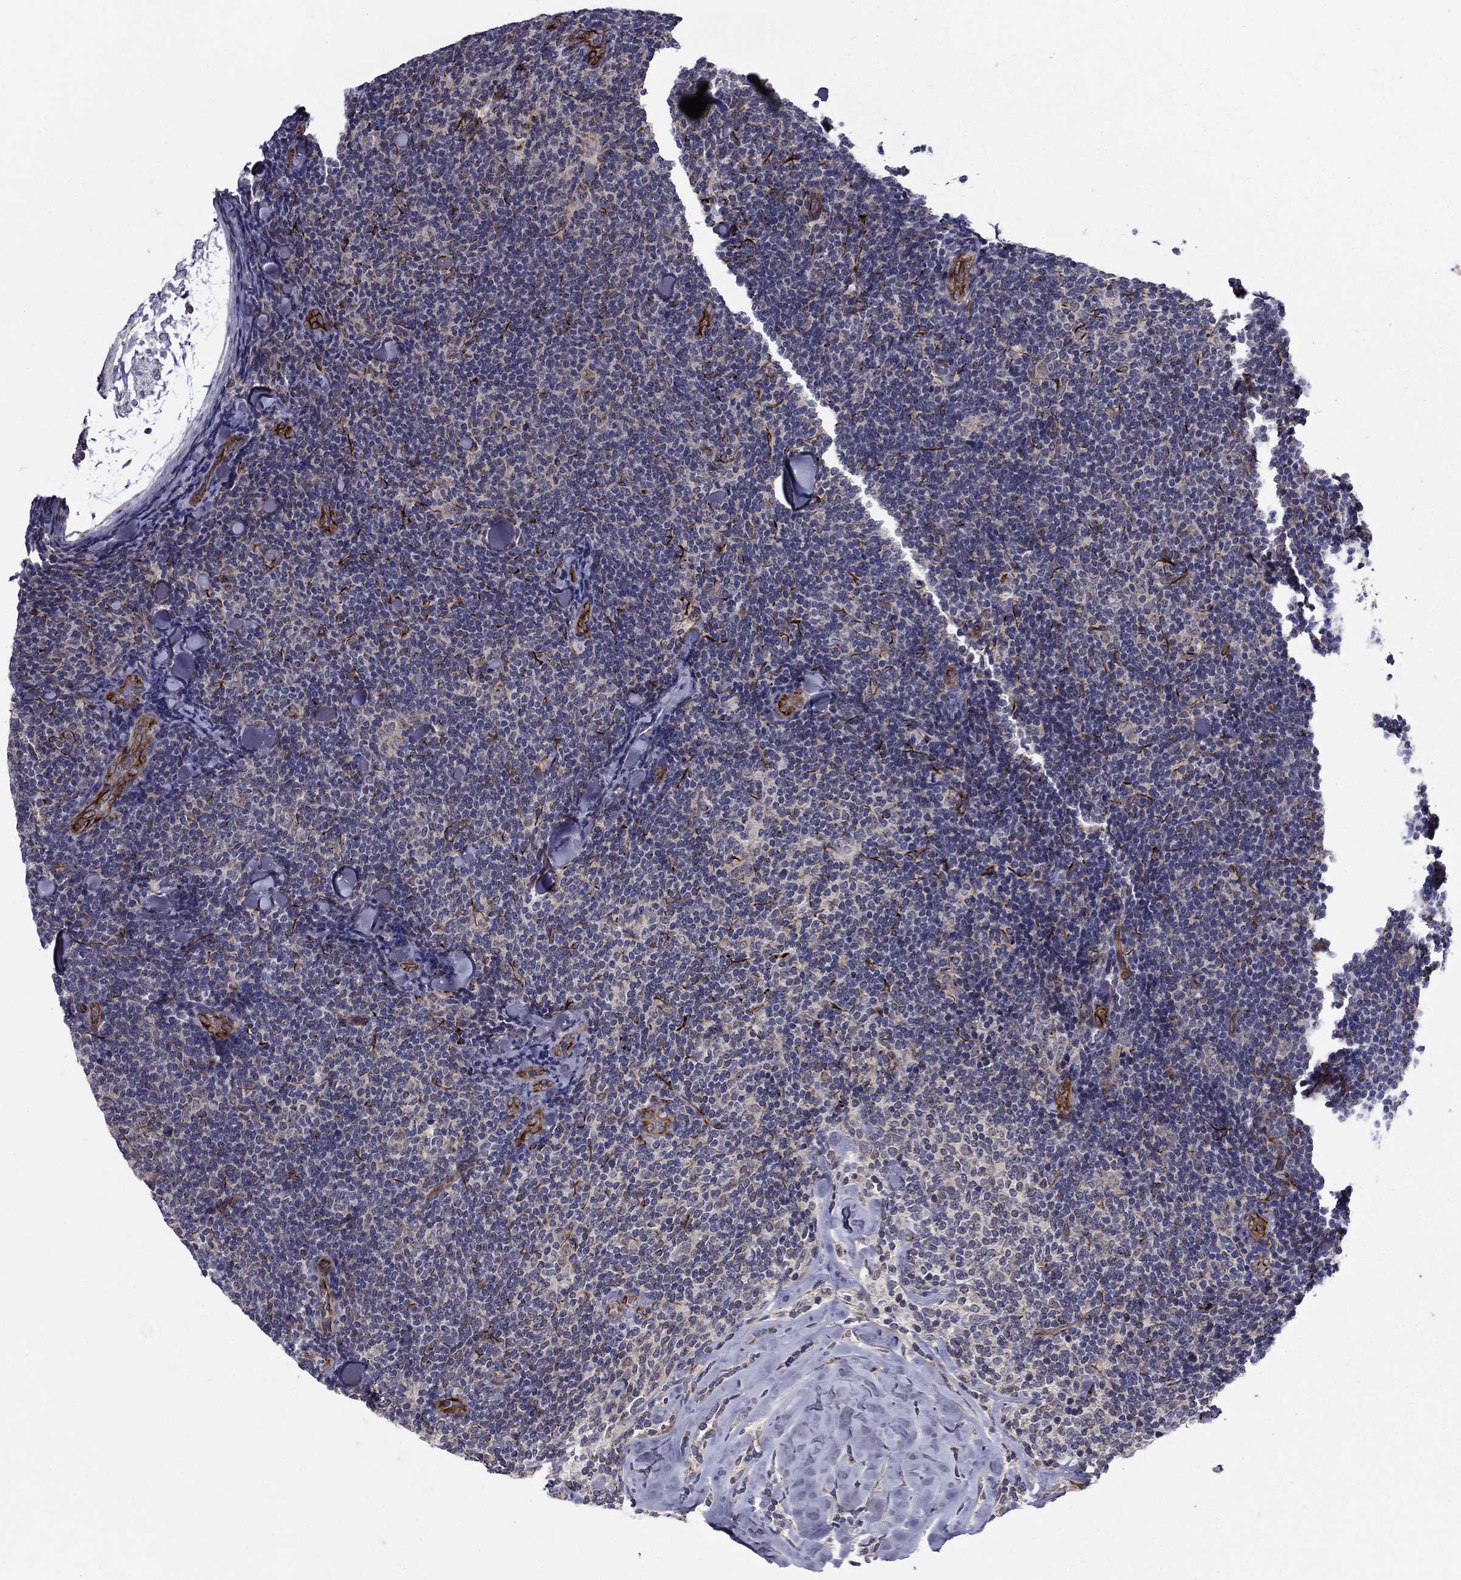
{"staining": {"intensity": "negative", "quantity": "none", "location": "none"}, "tissue": "lymphoma", "cell_type": "Tumor cells", "image_type": "cancer", "snomed": [{"axis": "morphology", "description": "Malignant lymphoma, non-Hodgkin's type, Low grade"}, {"axis": "topography", "description": "Lymph node"}], "caption": "This is an IHC photomicrograph of human lymphoma. There is no positivity in tumor cells.", "gene": "LACTB2", "patient": {"sex": "female", "age": 56}}